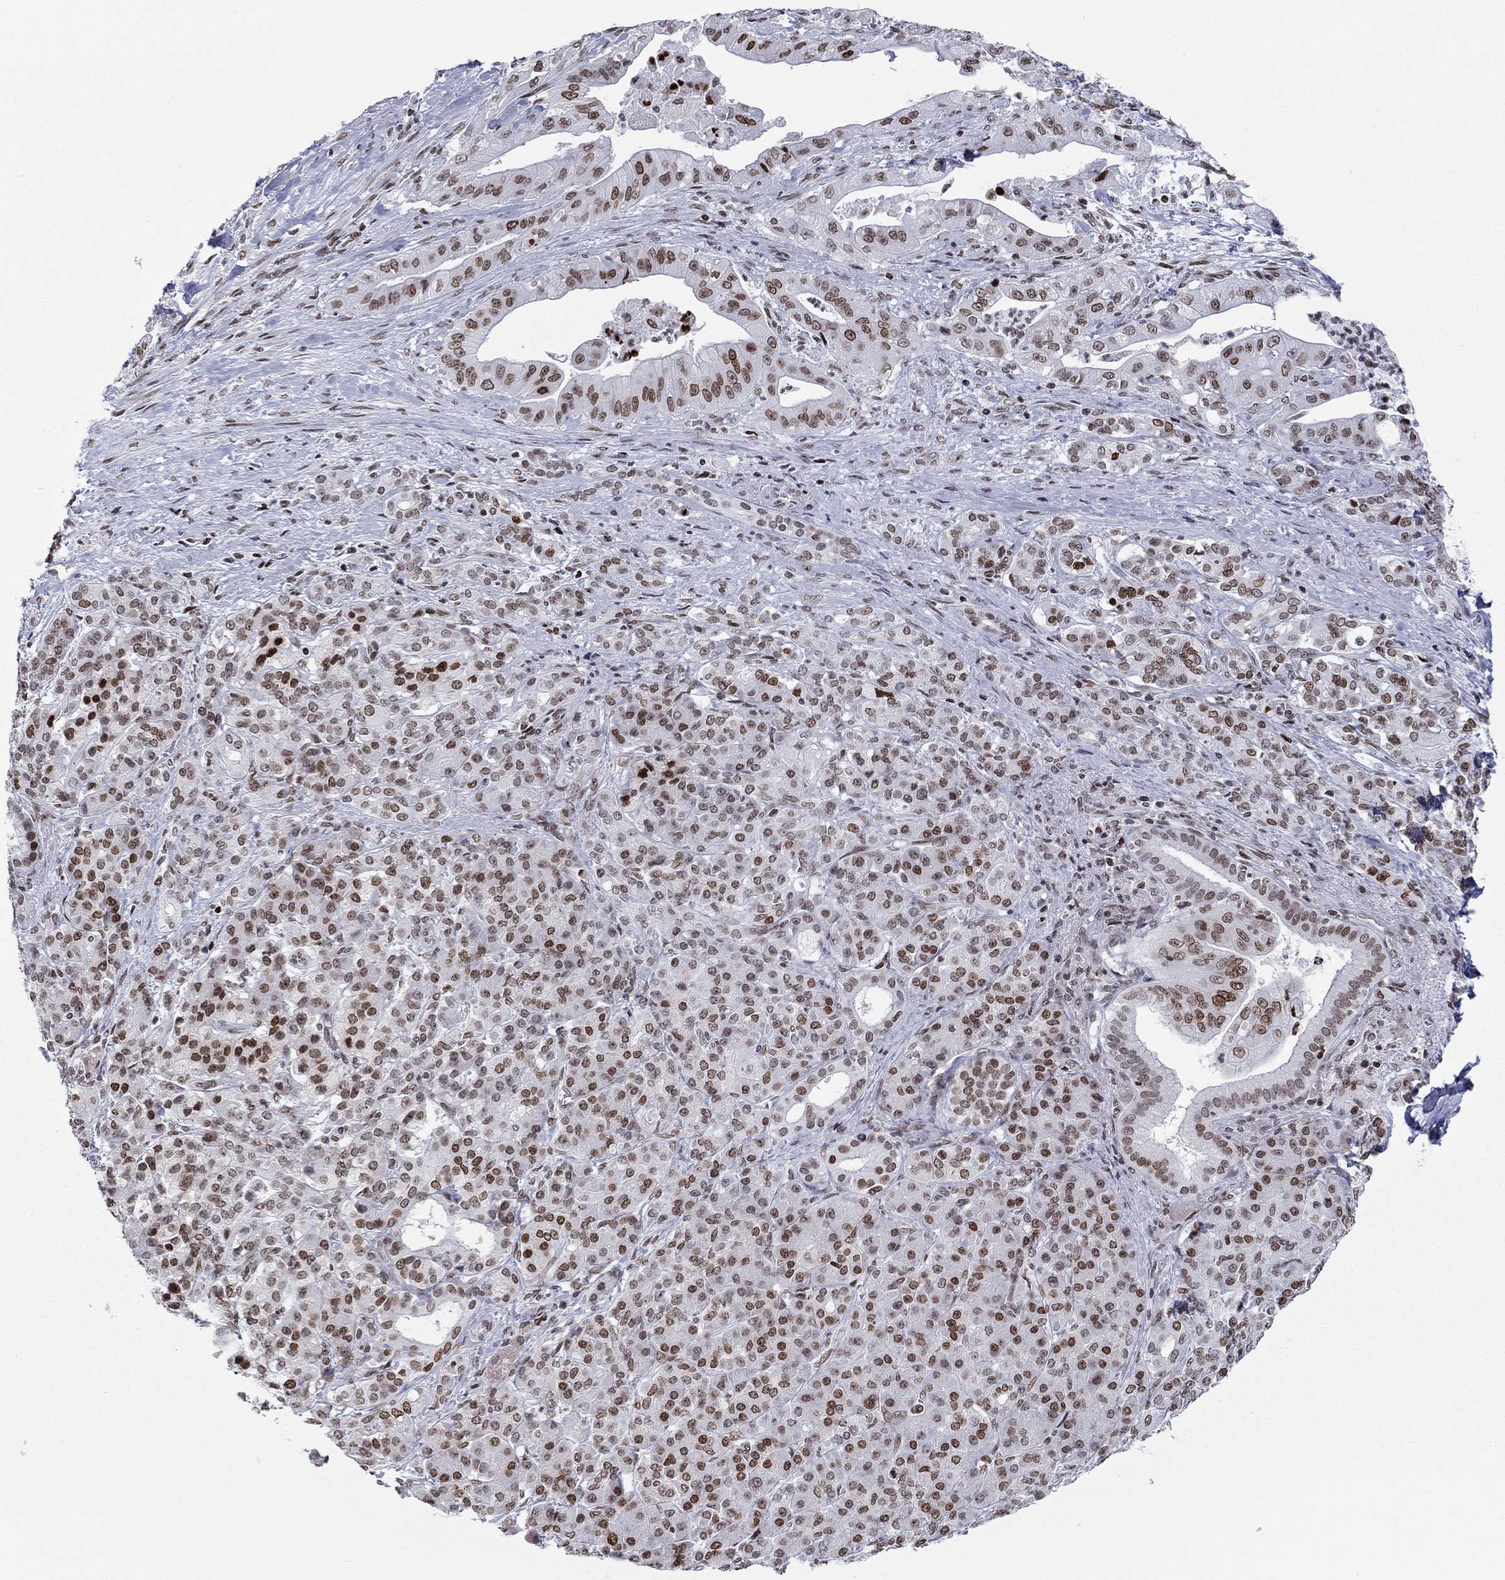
{"staining": {"intensity": "strong", "quantity": "<25%", "location": "nuclear"}, "tissue": "pancreatic cancer", "cell_type": "Tumor cells", "image_type": "cancer", "snomed": [{"axis": "morphology", "description": "Normal tissue, NOS"}, {"axis": "morphology", "description": "Inflammation, NOS"}, {"axis": "morphology", "description": "Adenocarcinoma, NOS"}, {"axis": "topography", "description": "Pancreas"}], "caption": "Pancreatic cancer (adenocarcinoma) stained with a brown dye demonstrates strong nuclear positive positivity in about <25% of tumor cells.", "gene": "H2AX", "patient": {"sex": "male", "age": 57}}